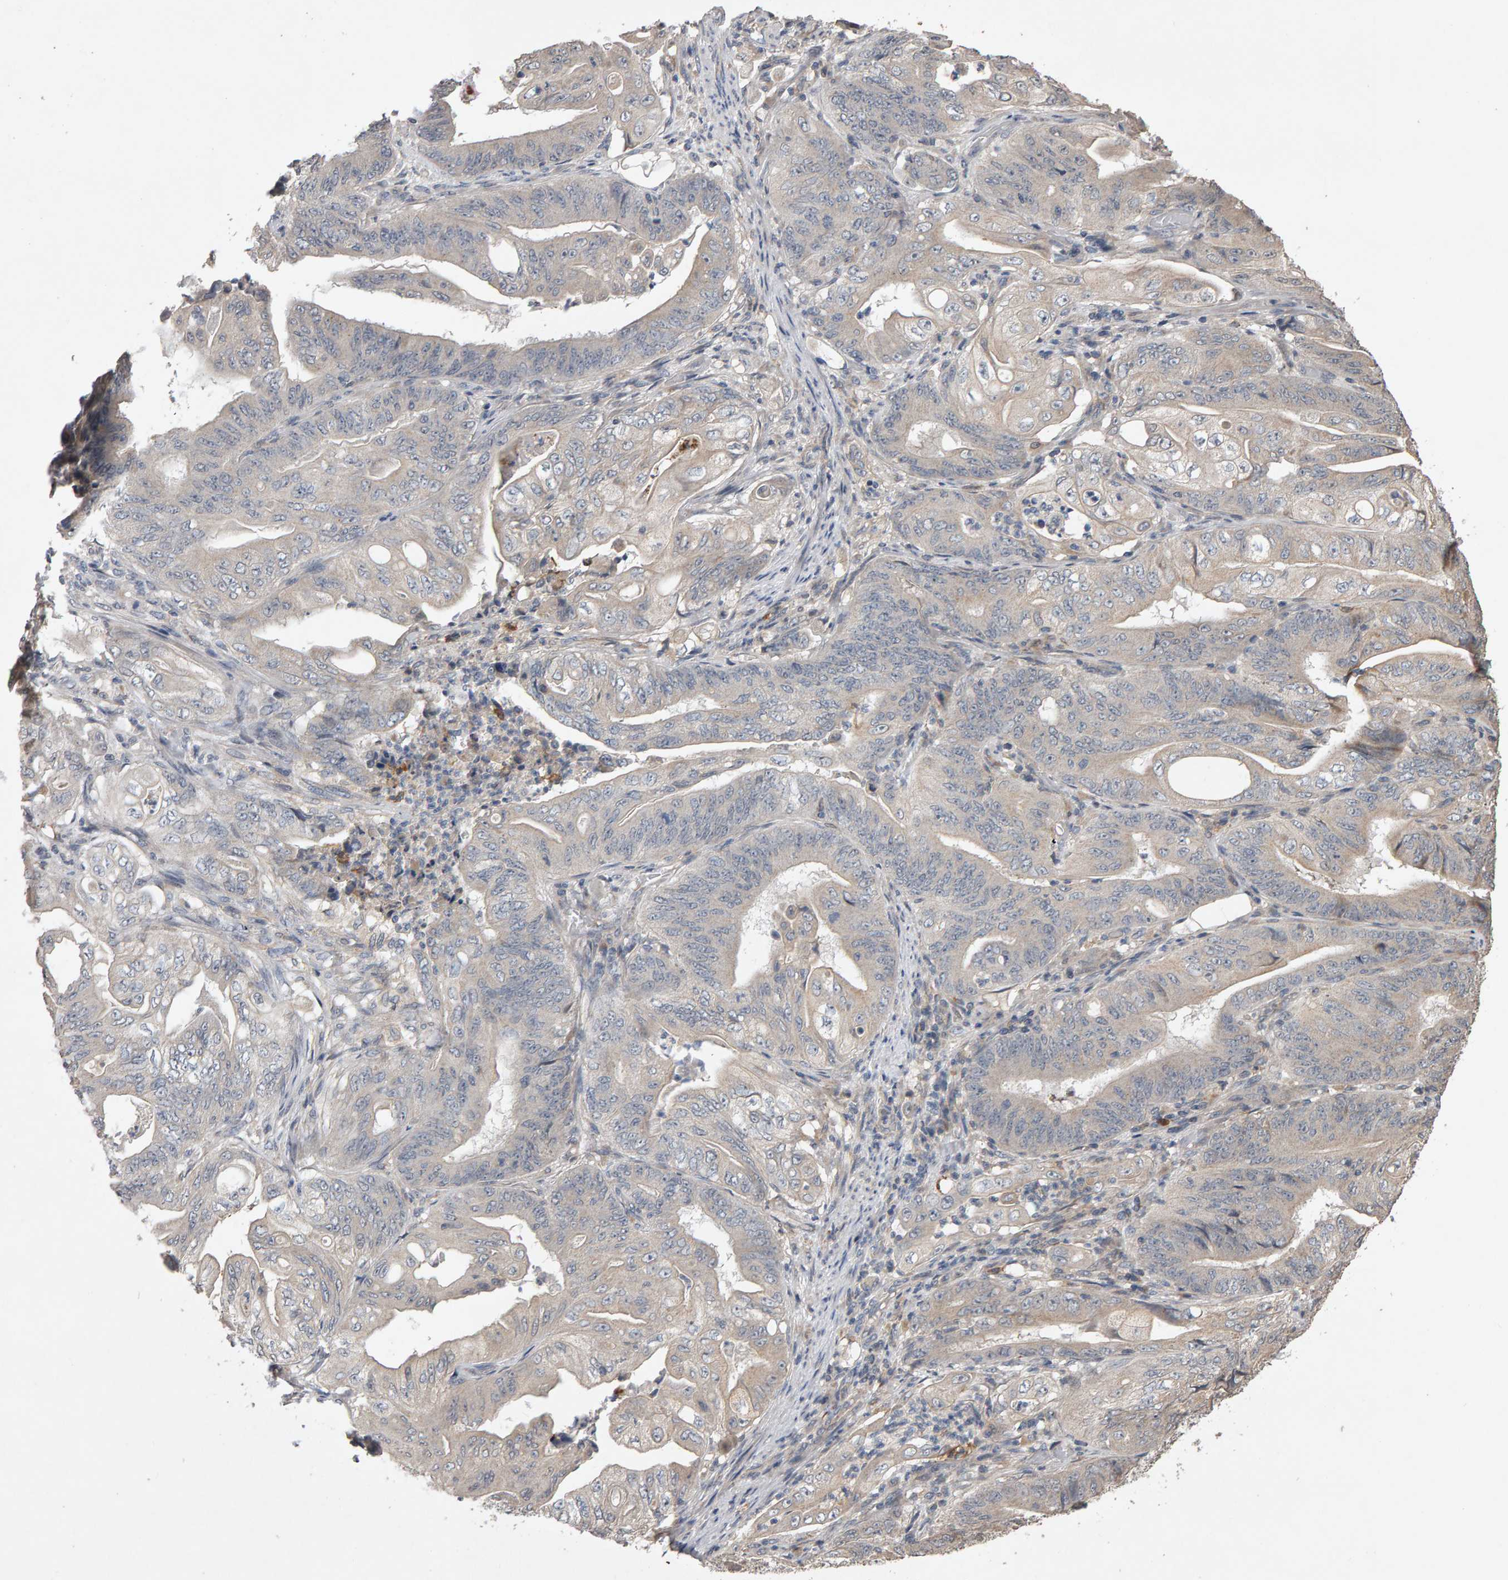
{"staining": {"intensity": "weak", "quantity": "<25%", "location": "cytoplasmic/membranous"}, "tissue": "stomach cancer", "cell_type": "Tumor cells", "image_type": "cancer", "snomed": [{"axis": "morphology", "description": "Adenocarcinoma, NOS"}, {"axis": "topography", "description": "Stomach"}], "caption": "Immunohistochemical staining of human adenocarcinoma (stomach) shows no significant expression in tumor cells.", "gene": "COASY", "patient": {"sex": "female", "age": 73}}